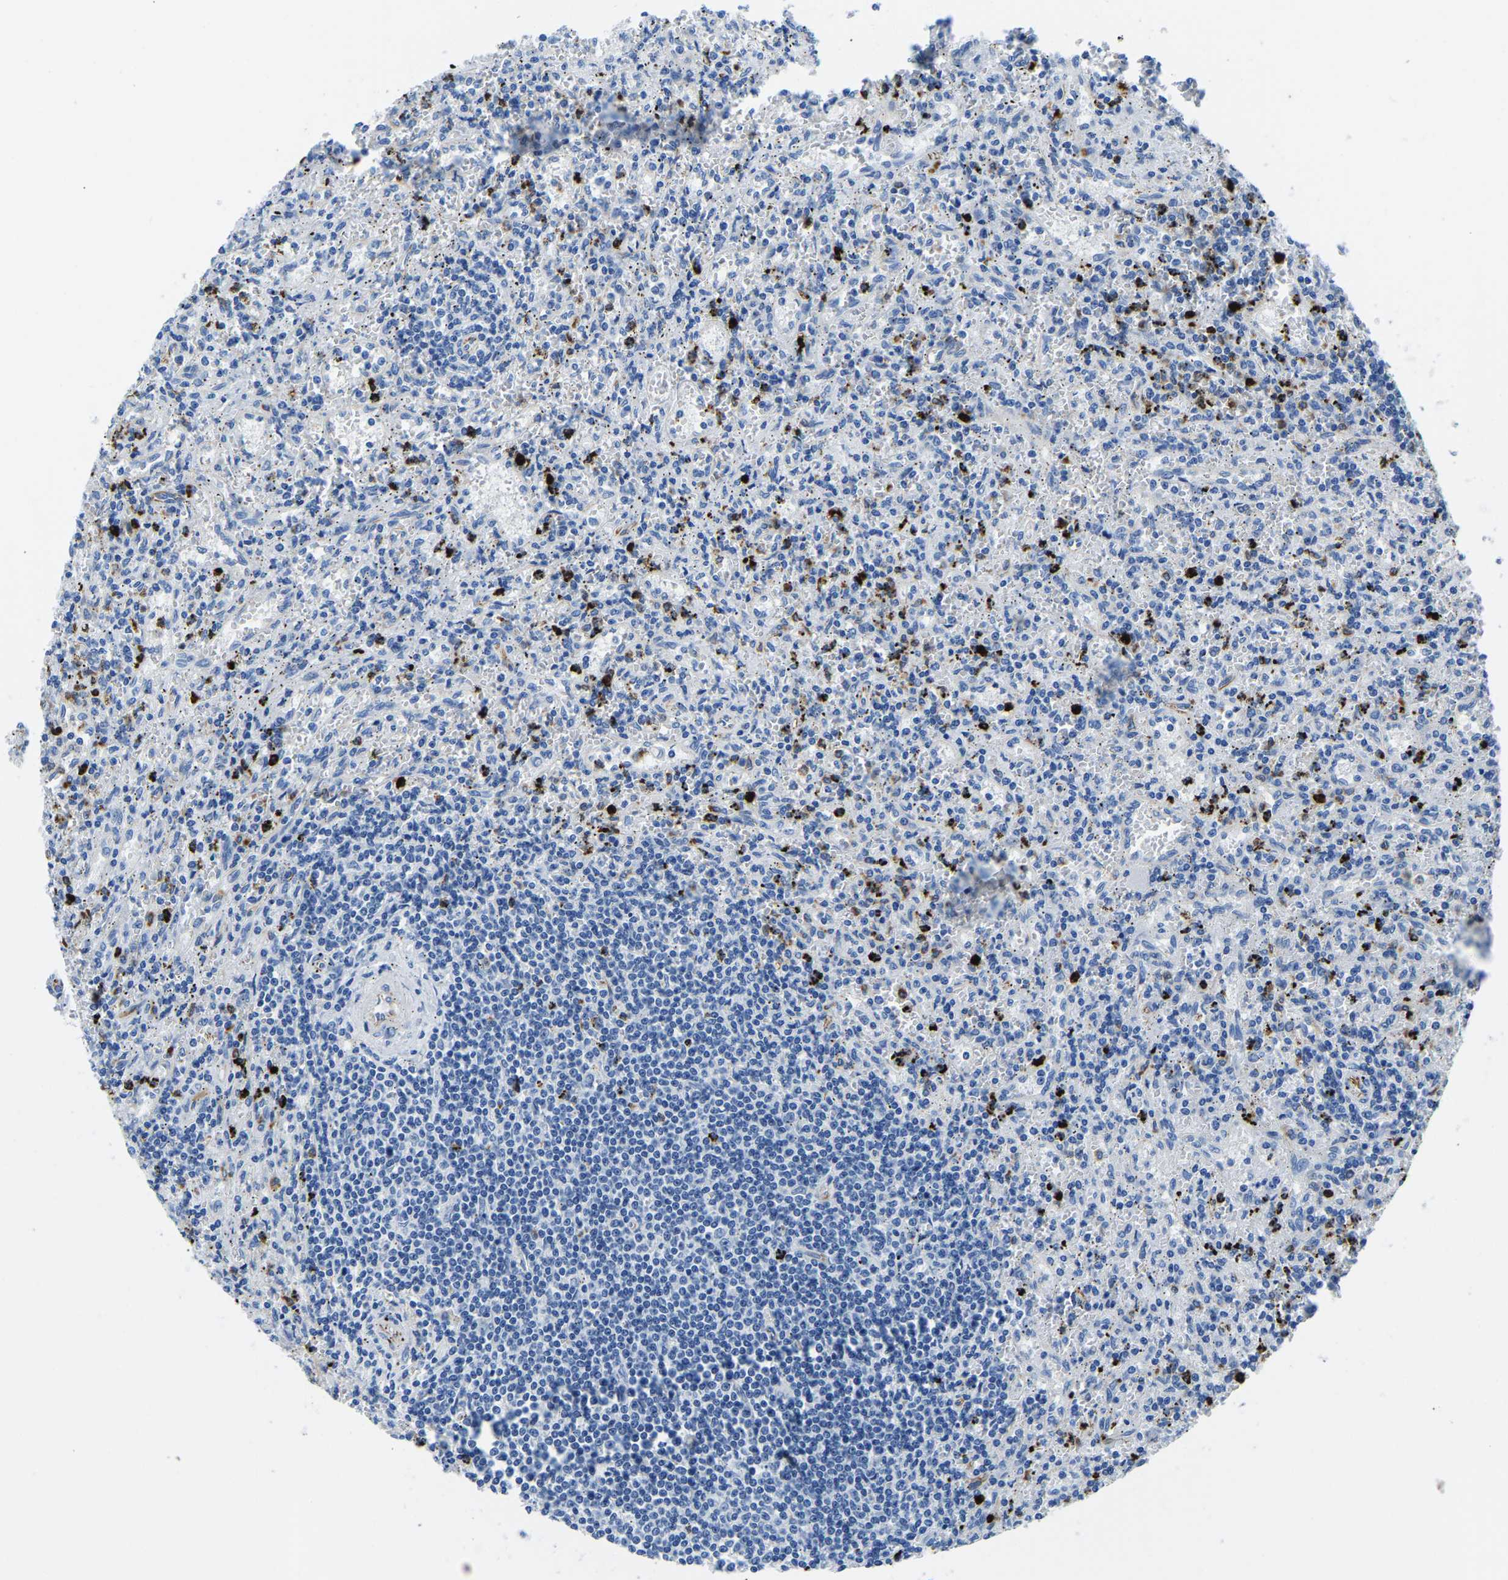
{"staining": {"intensity": "negative", "quantity": "none", "location": "none"}, "tissue": "lymphoma", "cell_type": "Tumor cells", "image_type": "cancer", "snomed": [{"axis": "morphology", "description": "Malignant lymphoma, non-Hodgkin's type, Low grade"}, {"axis": "topography", "description": "Spleen"}], "caption": "Tumor cells are negative for brown protein staining in malignant lymphoma, non-Hodgkin's type (low-grade).", "gene": "MS4A3", "patient": {"sex": "male", "age": 76}}